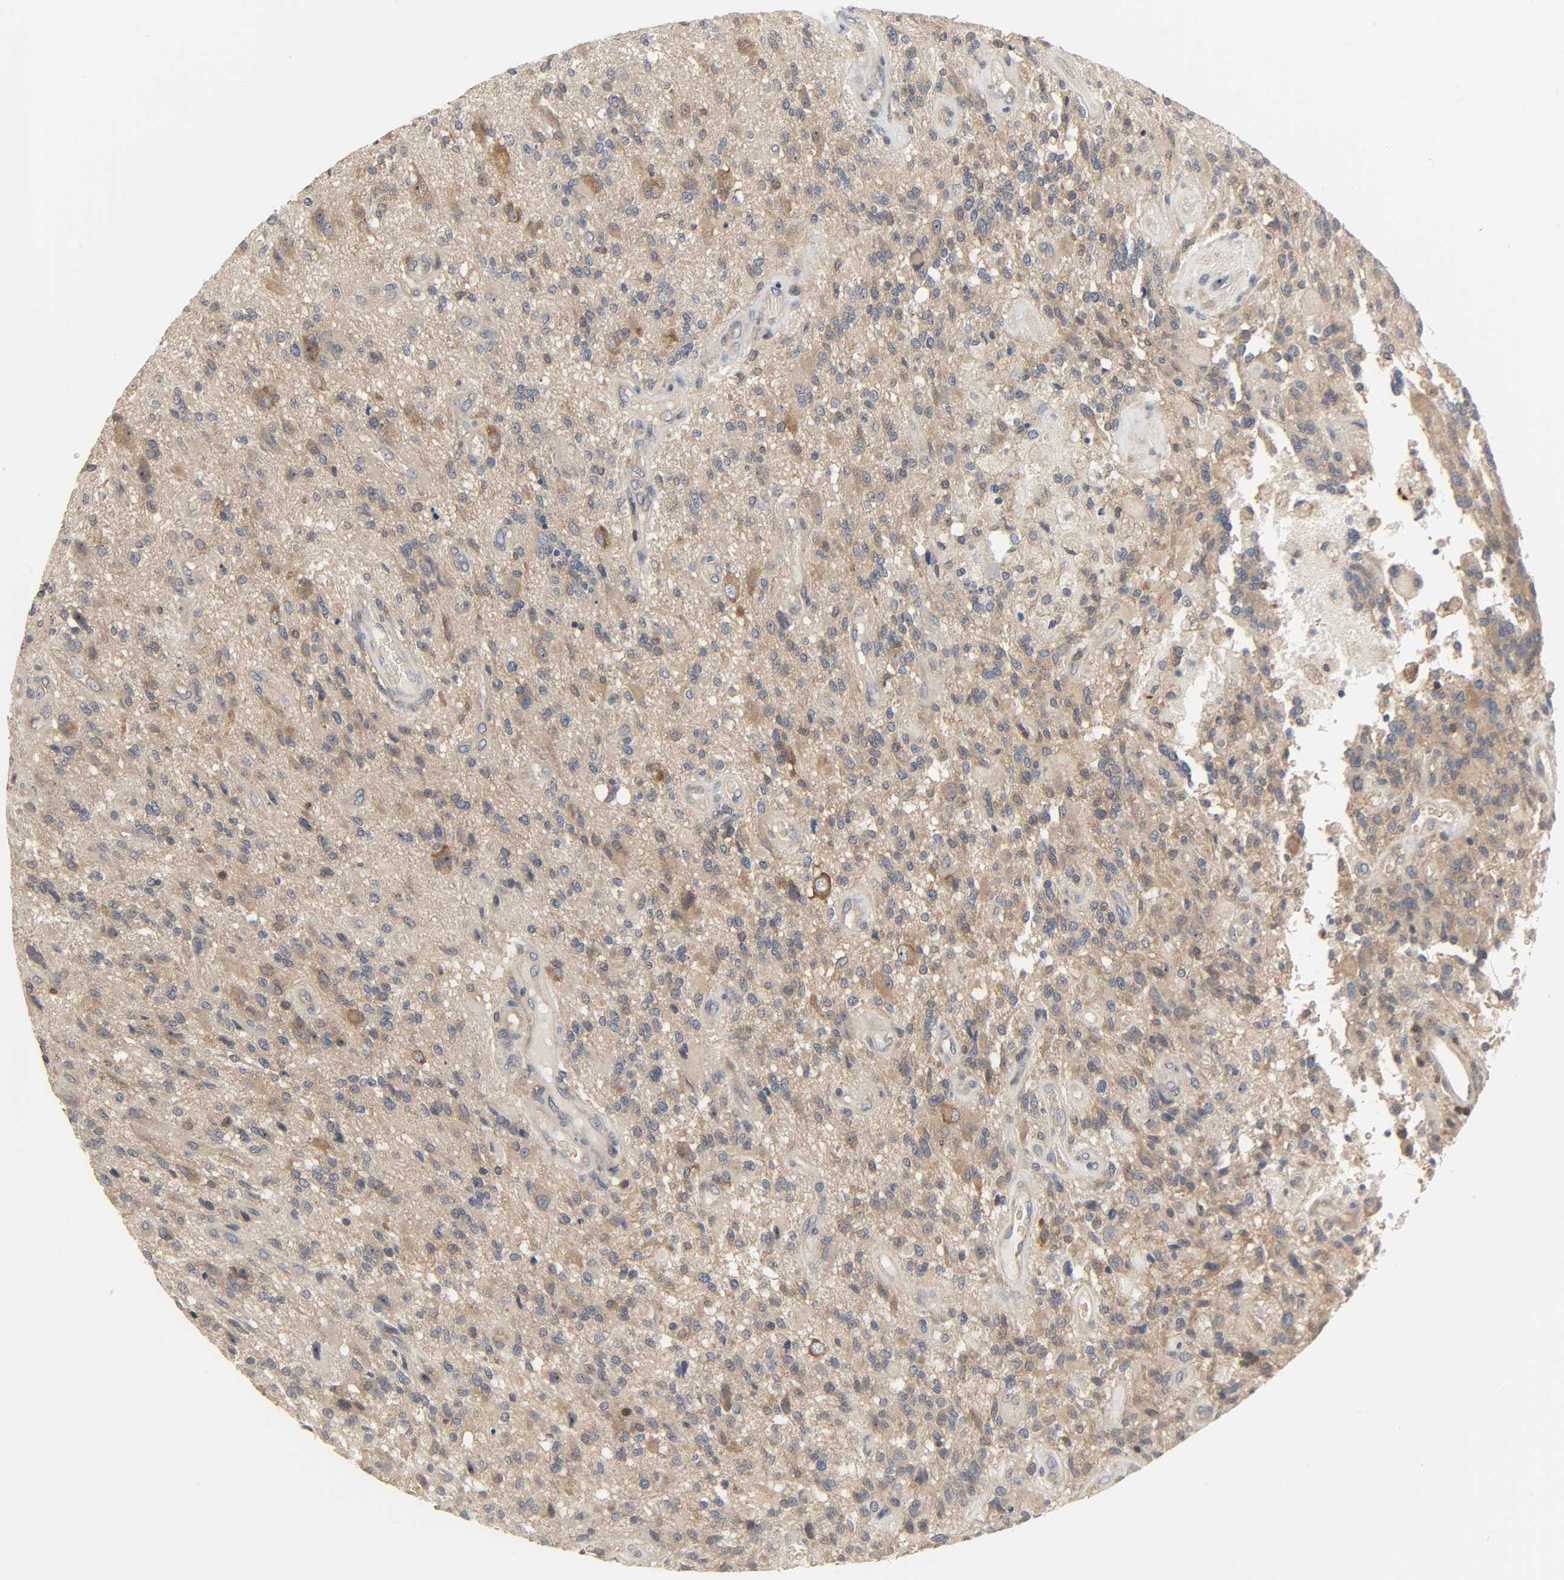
{"staining": {"intensity": "moderate", "quantity": ">75%", "location": "cytoplasmic/membranous,nuclear"}, "tissue": "glioma", "cell_type": "Tumor cells", "image_type": "cancer", "snomed": [{"axis": "morphology", "description": "Normal tissue, NOS"}, {"axis": "morphology", "description": "Glioma, malignant, High grade"}, {"axis": "topography", "description": "Cerebral cortex"}], "caption": "High-grade glioma (malignant) stained with a protein marker shows moderate staining in tumor cells.", "gene": "PLEKHA2", "patient": {"sex": "male", "age": 75}}